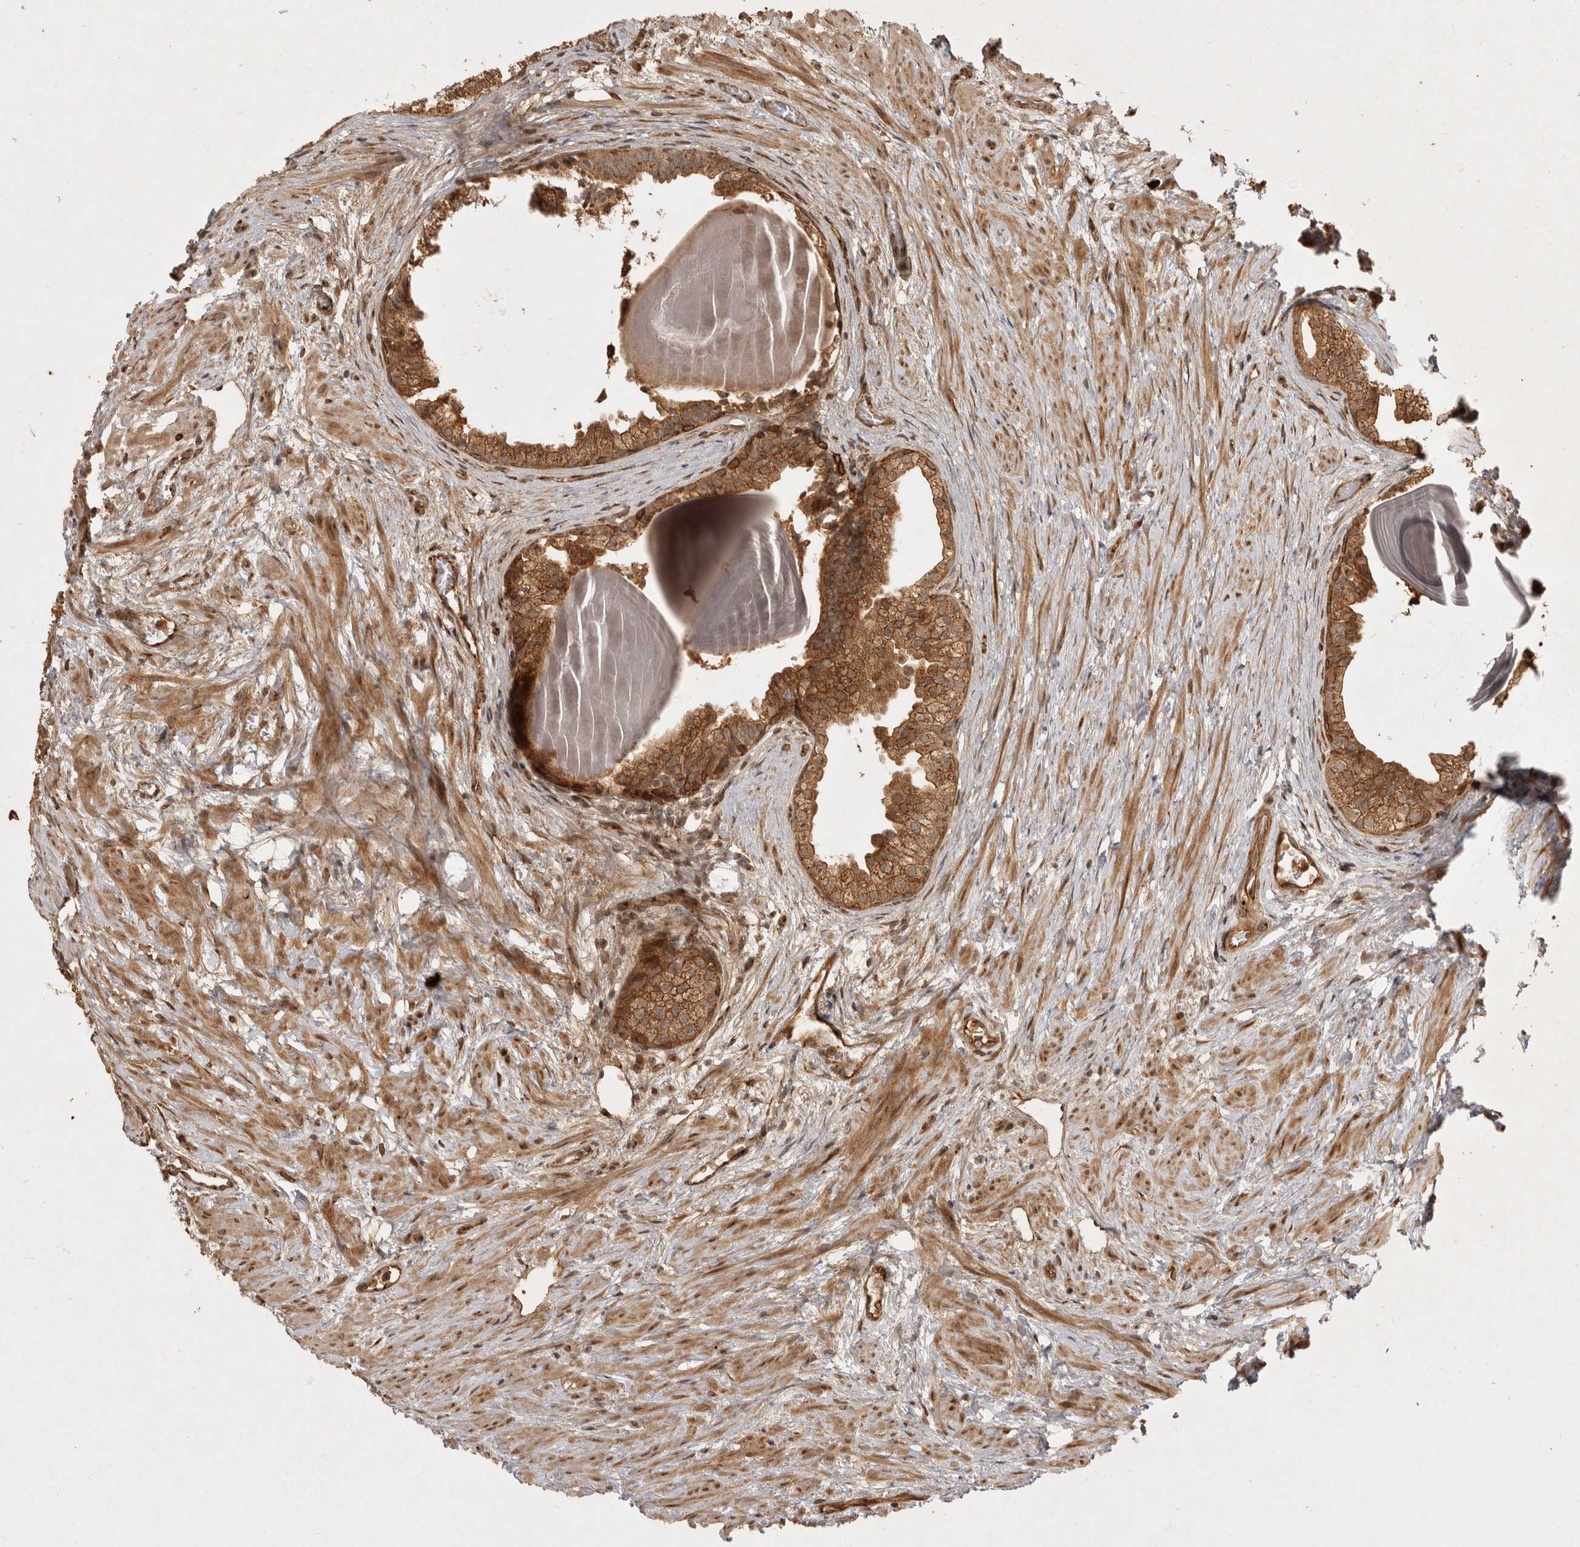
{"staining": {"intensity": "moderate", "quantity": ">75%", "location": "cytoplasmic/membranous"}, "tissue": "prostate", "cell_type": "Glandular cells", "image_type": "normal", "snomed": [{"axis": "morphology", "description": "Normal tissue, NOS"}, {"axis": "topography", "description": "Prostate"}], "caption": "DAB immunohistochemical staining of benign human prostate displays moderate cytoplasmic/membranous protein expression in about >75% of glandular cells.", "gene": "CAMSAP2", "patient": {"sex": "male", "age": 48}}